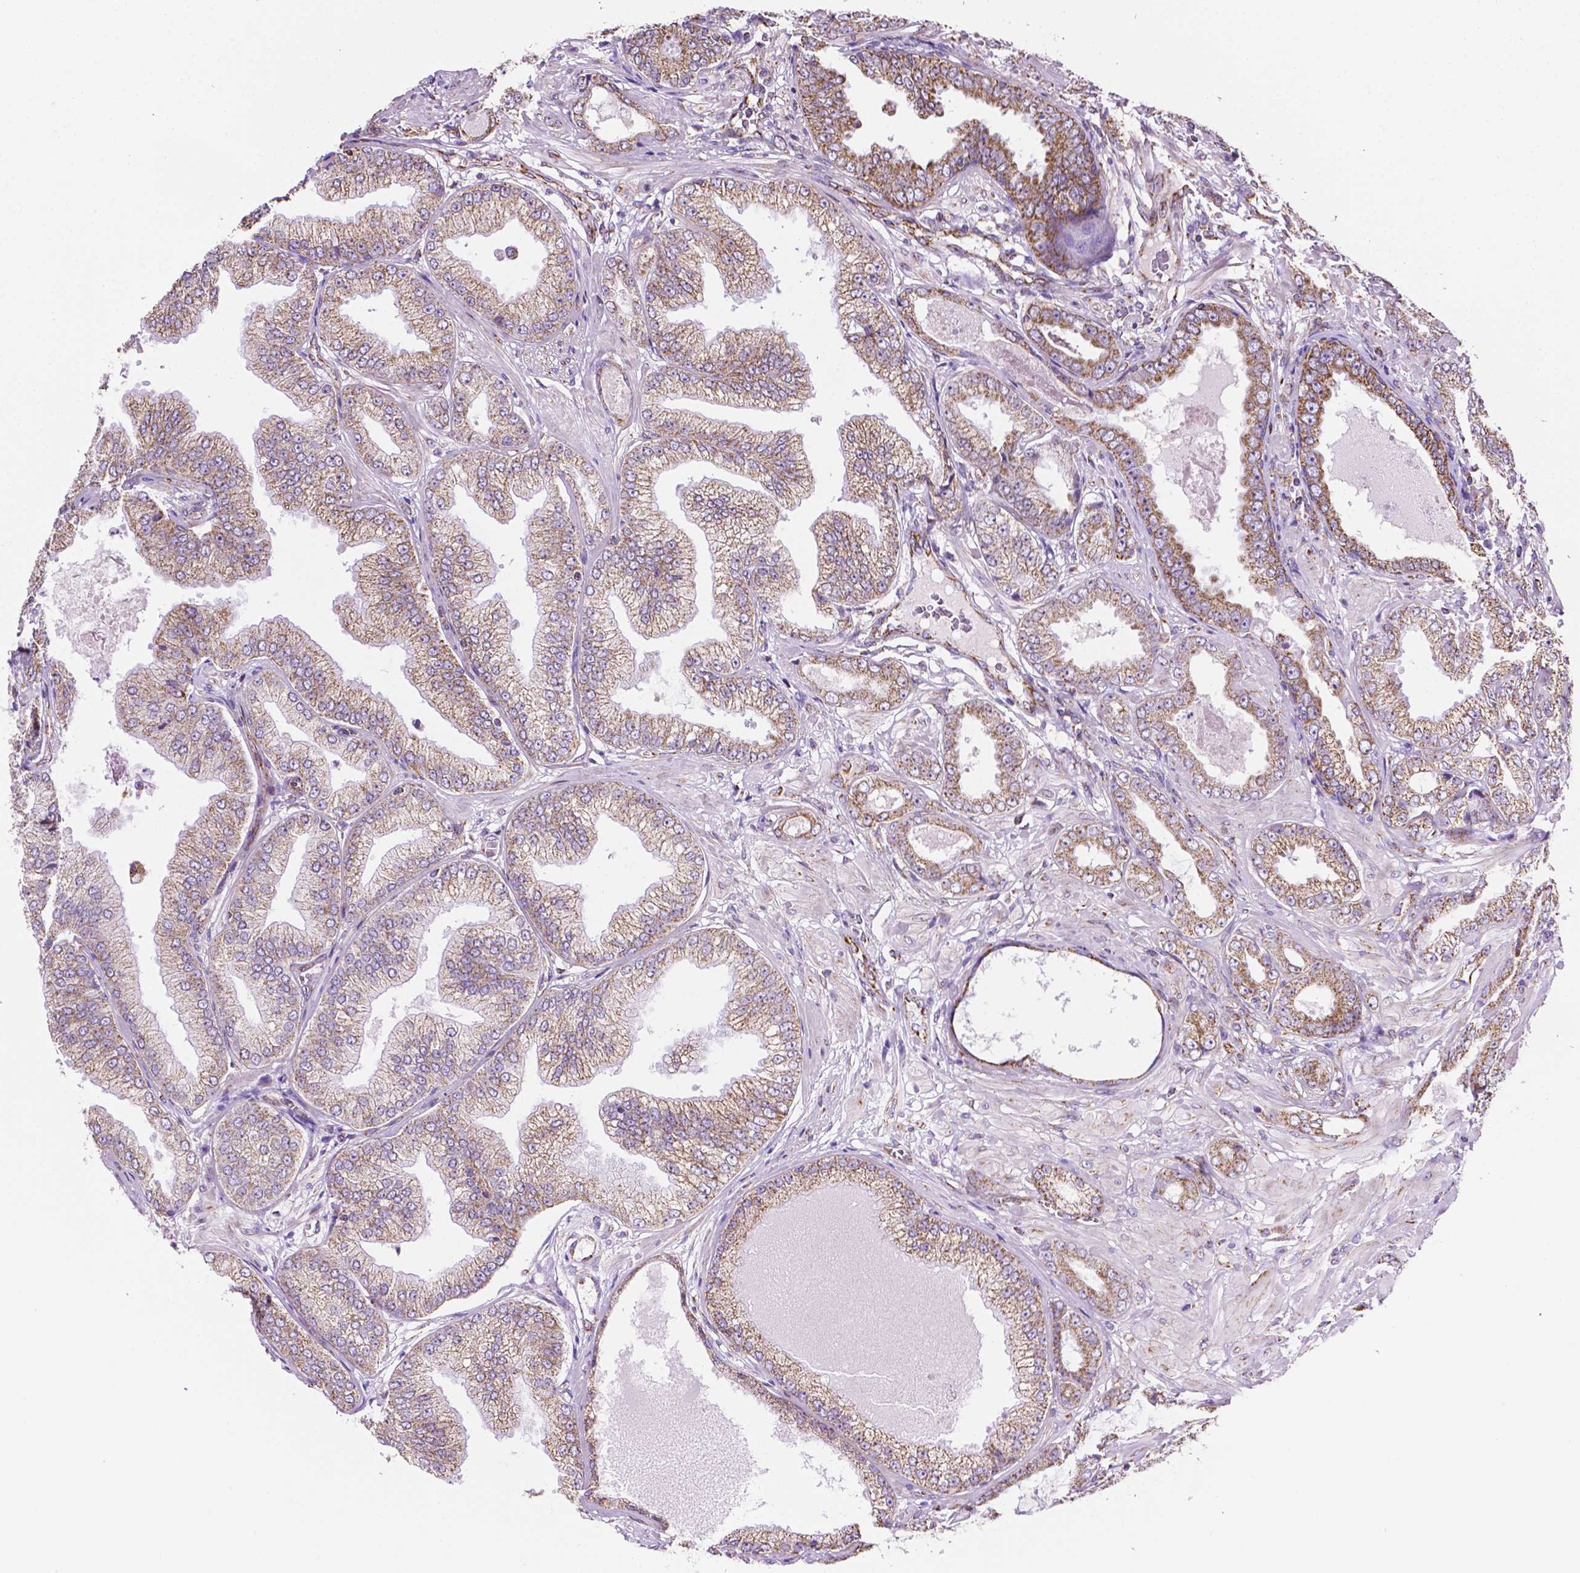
{"staining": {"intensity": "moderate", "quantity": ">75%", "location": "cytoplasmic/membranous"}, "tissue": "prostate cancer", "cell_type": "Tumor cells", "image_type": "cancer", "snomed": [{"axis": "morphology", "description": "Adenocarcinoma, Low grade"}, {"axis": "topography", "description": "Prostate"}], "caption": "Protein expression analysis of adenocarcinoma (low-grade) (prostate) shows moderate cytoplasmic/membranous expression in about >75% of tumor cells.", "gene": "RMDN3", "patient": {"sex": "male", "age": 55}}